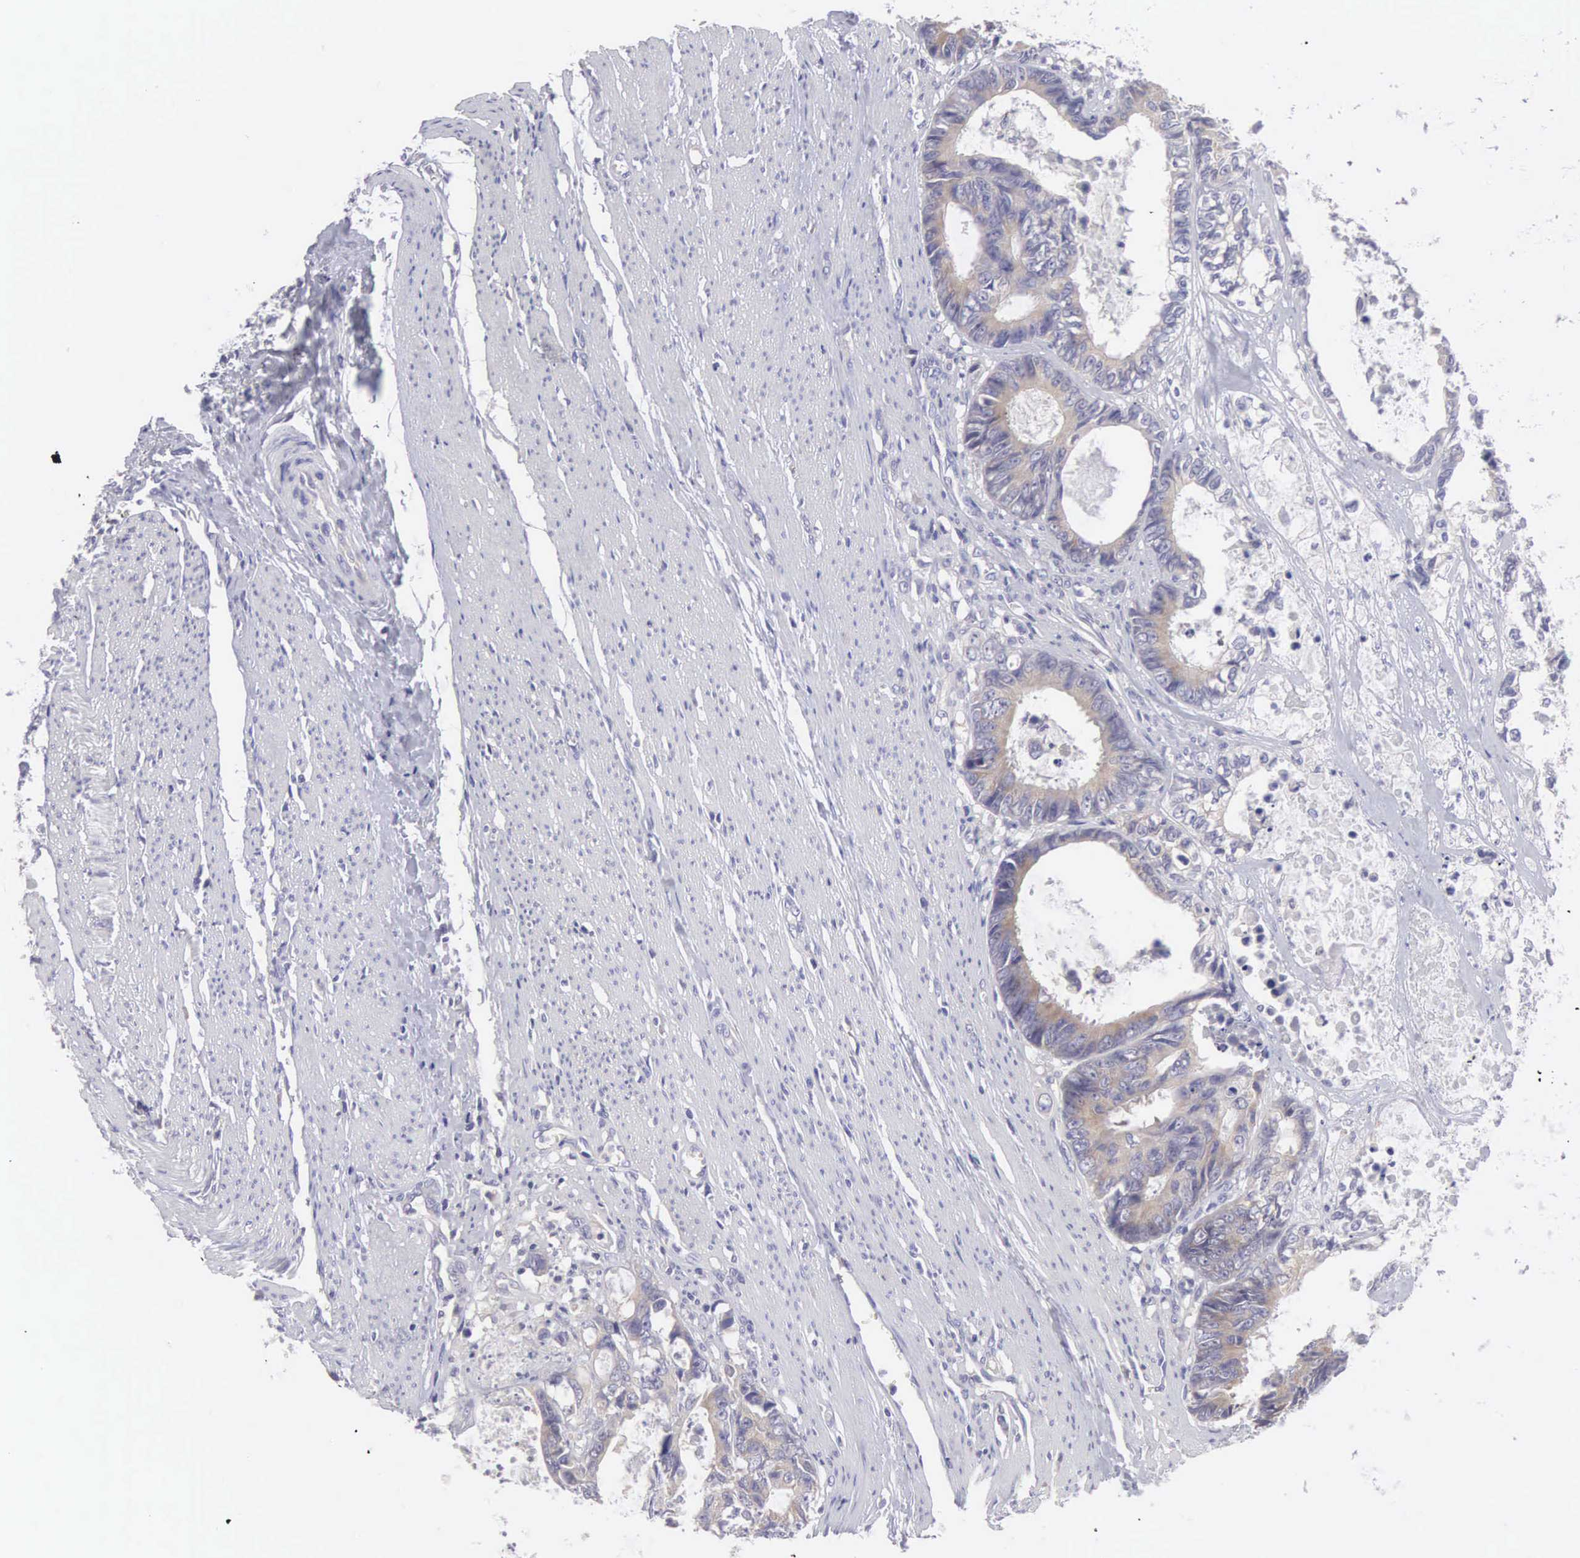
{"staining": {"intensity": "weak", "quantity": "25%-75%", "location": "cytoplasmic/membranous"}, "tissue": "colorectal cancer", "cell_type": "Tumor cells", "image_type": "cancer", "snomed": [{"axis": "morphology", "description": "Adenocarcinoma, NOS"}, {"axis": "topography", "description": "Rectum"}], "caption": "Weak cytoplasmic/membranous protein expression is present in approximately 25%-75% of tumor cells in adenocarcinoma (colorectal).", "gene": "SLITRK4", "patient": {"sex": "female", "age": 98}}